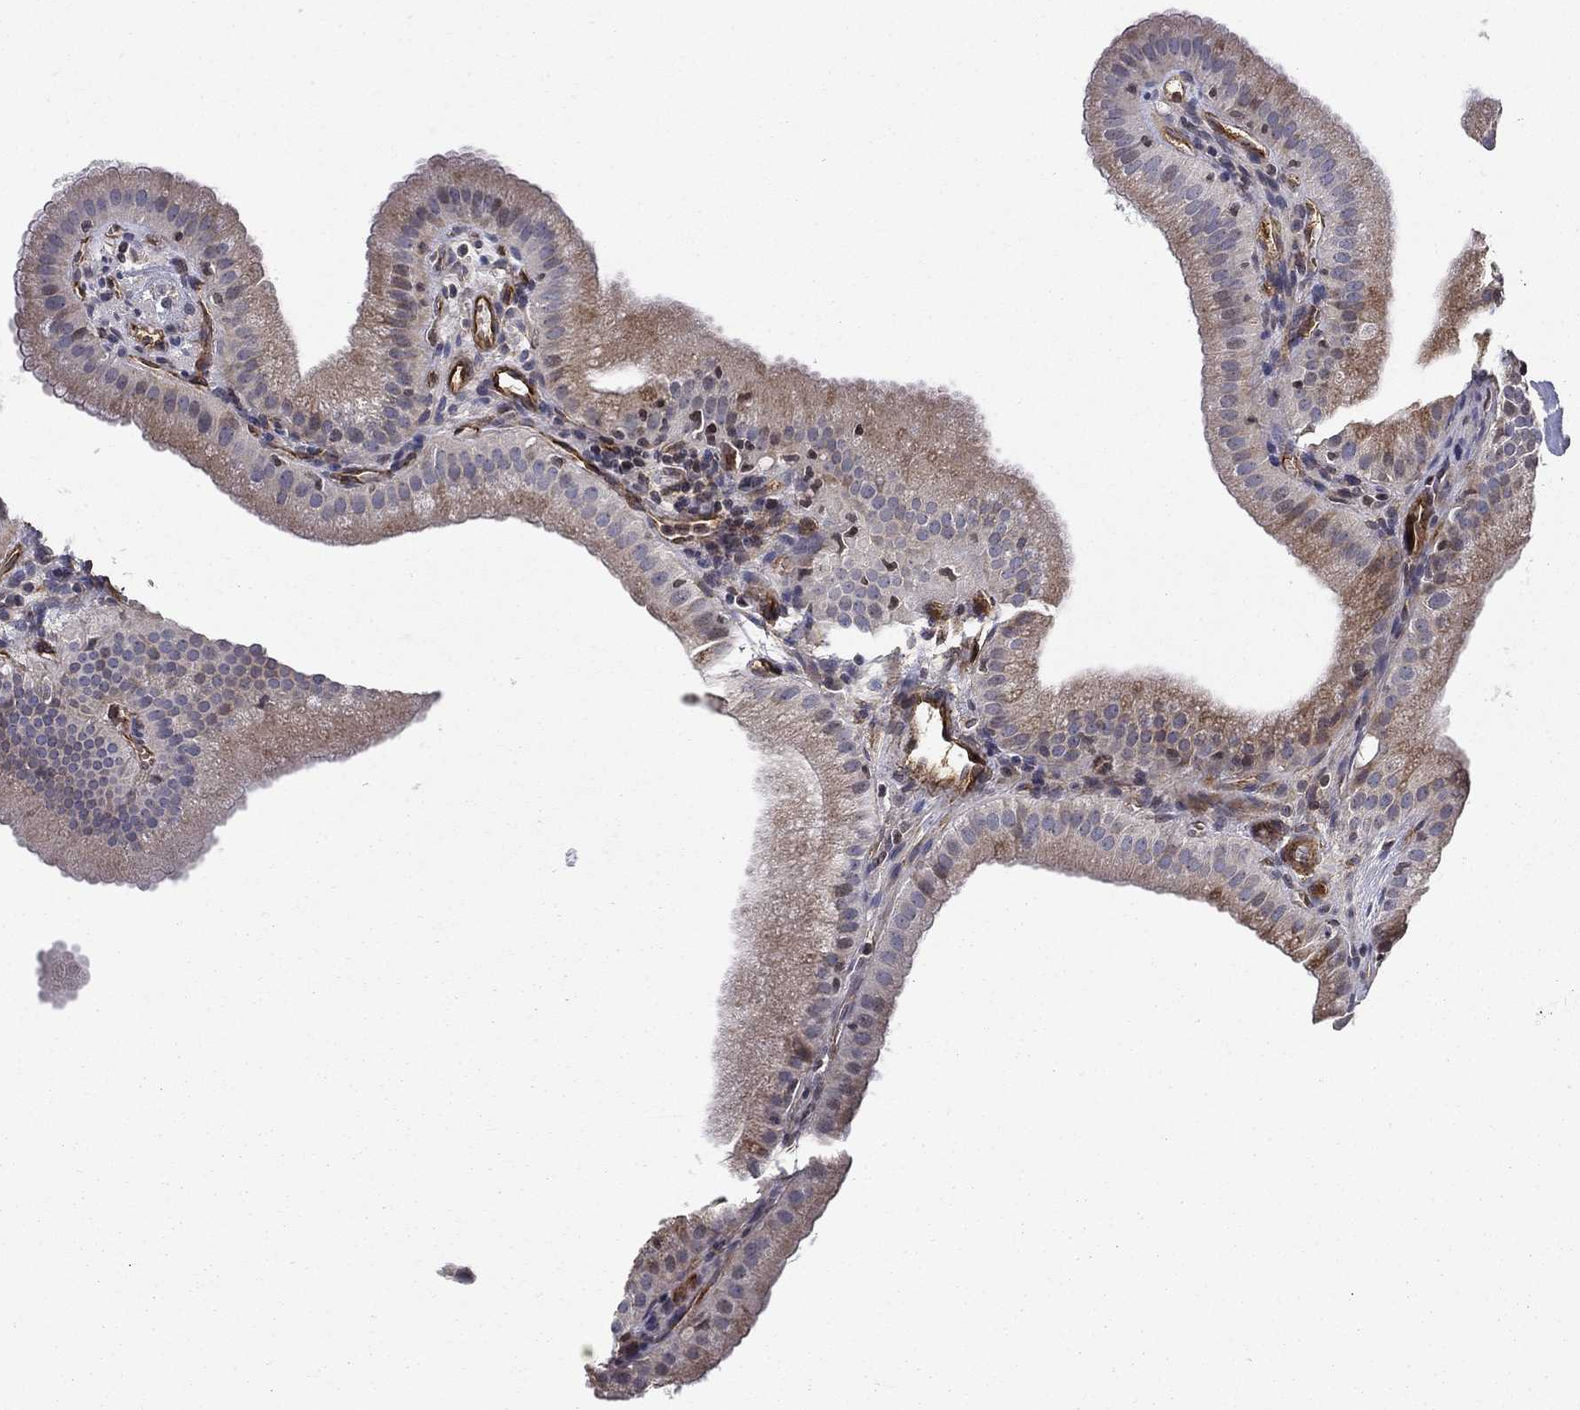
{"staining": {"intensity": "negative", "quantity": "none", "location": "none"}, "tissue": "gallbladder", "cell_type": "Glandular cells", "image_type": "normal", "snomed": [{"axis": "morphology", "description": "Normal tissue, NOS"}, {"axis": "topography", "description": "Gallbladder"}], "caption": "Glandular cells are negative for brown protein staining in normal gallbladder. (DAB (3,3'-diaminobenzidine) immunohistochemistry with hematoxylin counter stain).", "gene": "SYNC", "patient": {"sex": "male", "age": 67}}